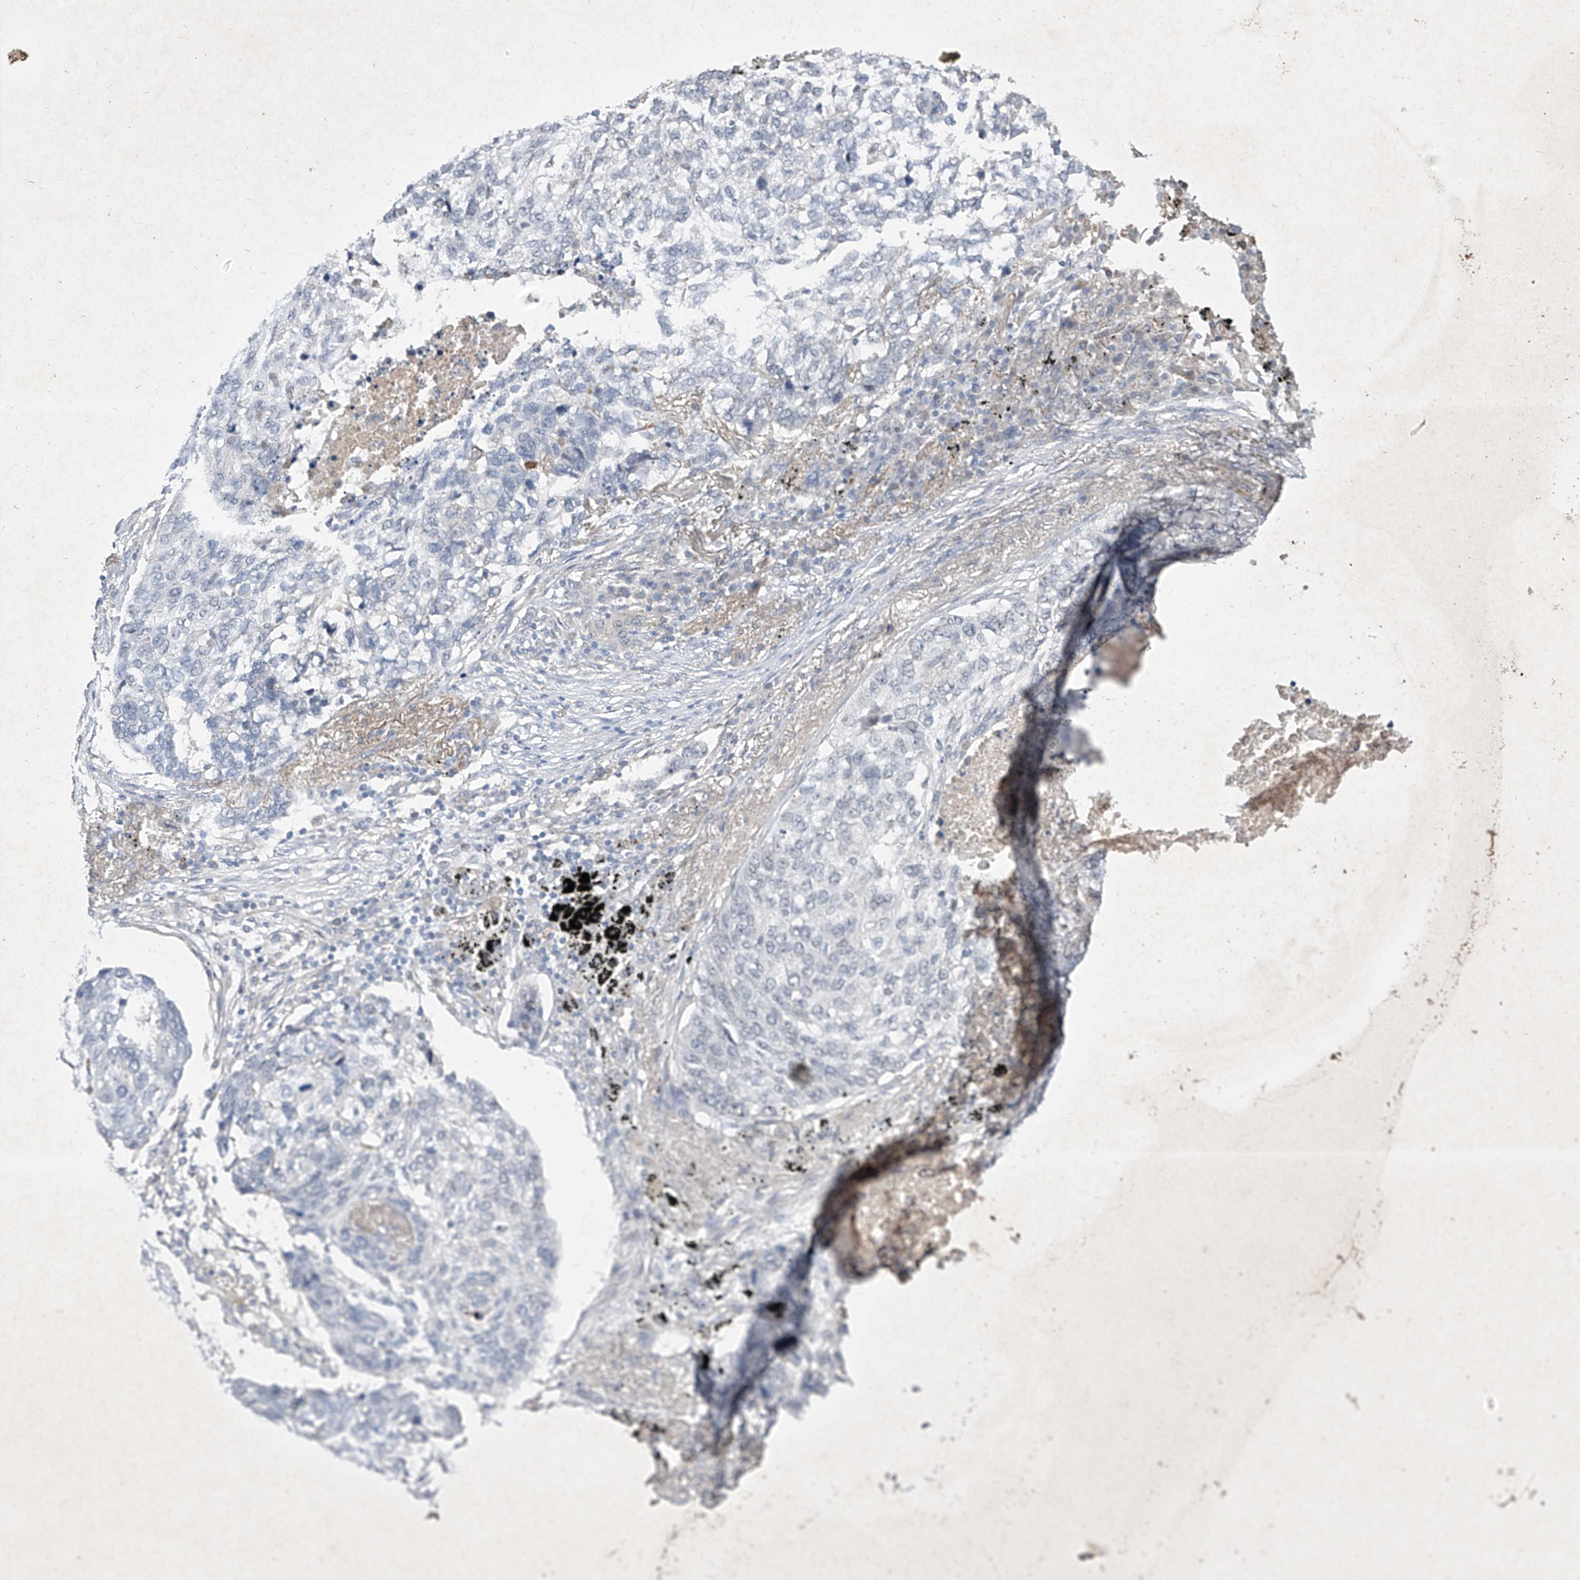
{"staining": {"intensity": "negative", "quantity": "none", "location": "none"}, "tissue": "lung cancer", "cell_type": "Tumor cells", "image_type": "cancer", "snomed": [{"axis": "morphology", "description": "Squamous cell carcinoma, NOS"}, {"axis": "topography", "description": "Lung"}], "caption": "DAB (3,3'-diaminobenzidine) immunohistochemical staining of lung cancer demonstrates no significant staining in tumor cells. The staining was performed using DAB to visualize the protein expression in brown, while the nuclei were stained in blue with hematoxylin (Magnification: 20x).", "gene": "C4A", "patient": {"sex": "female", "age": 63}}